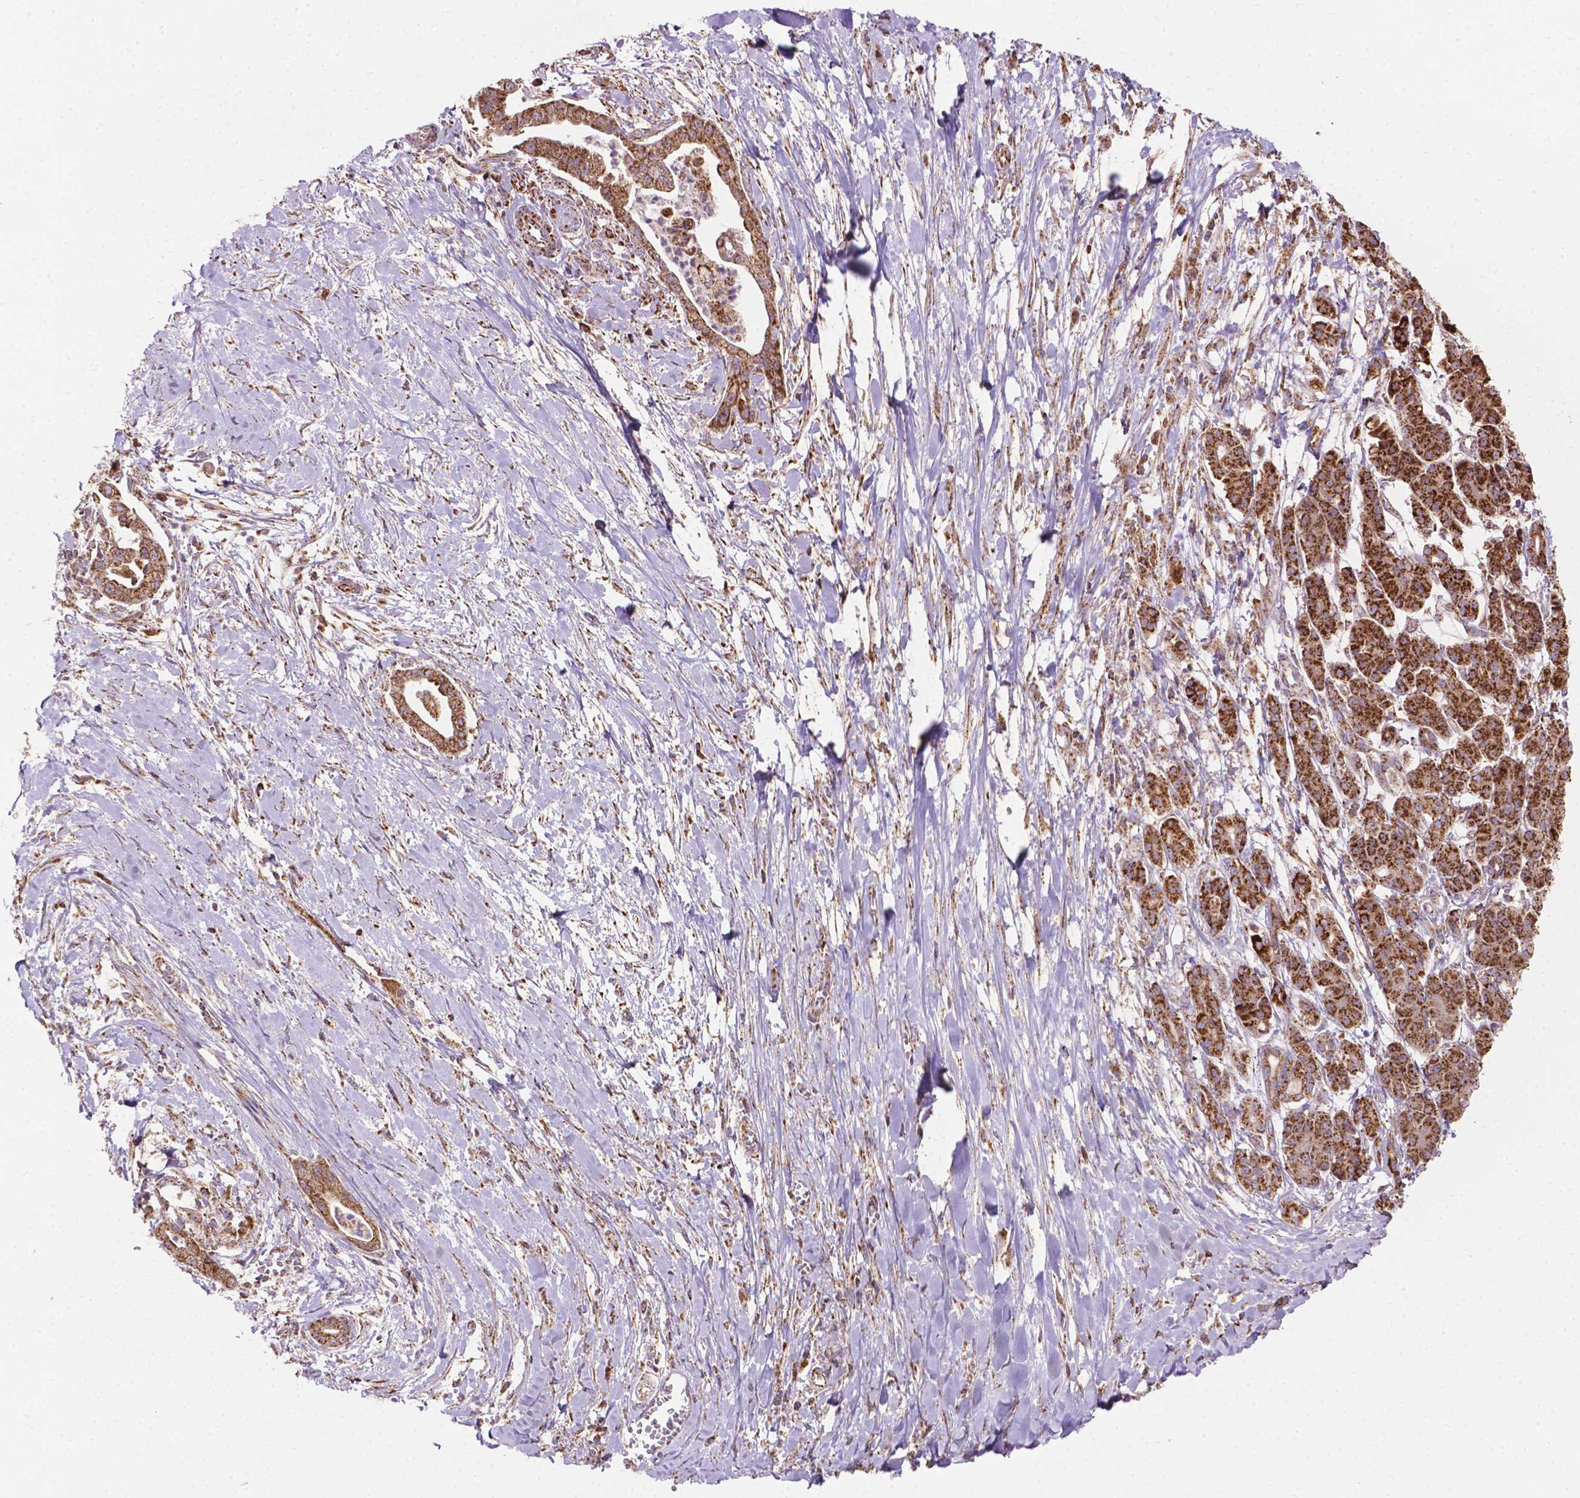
{"staining": {"intensity": "strong", "quantity": ">75%", "location": "cytoplasmic/membranous"}, "tissue": "pancreatic cancer", "cell_type": "Tumor cells", "image_type": "cancer", "snomed": [{"axis": "morphology", "description": "Normal tissue, NOS"}, {"axis": "morphology", "description": "Adenocarcinoma, NOS"}, {"axis": "topography", "description": "Lymph node"}, {"axis": "topography", "description": "Pancreas"}], "caption": "The histopathology image reveals immunohistochemical staining of pancreatic adenocarcinoma. There is strong cytoplasmic/membranous positivity is identified in approximately >75% of tumor cells. (DAB IHC, brown staining for protein, blue staining for nuclei).", "gene": "ILVBL", "patient": {"sex": "female", "age": 58}}